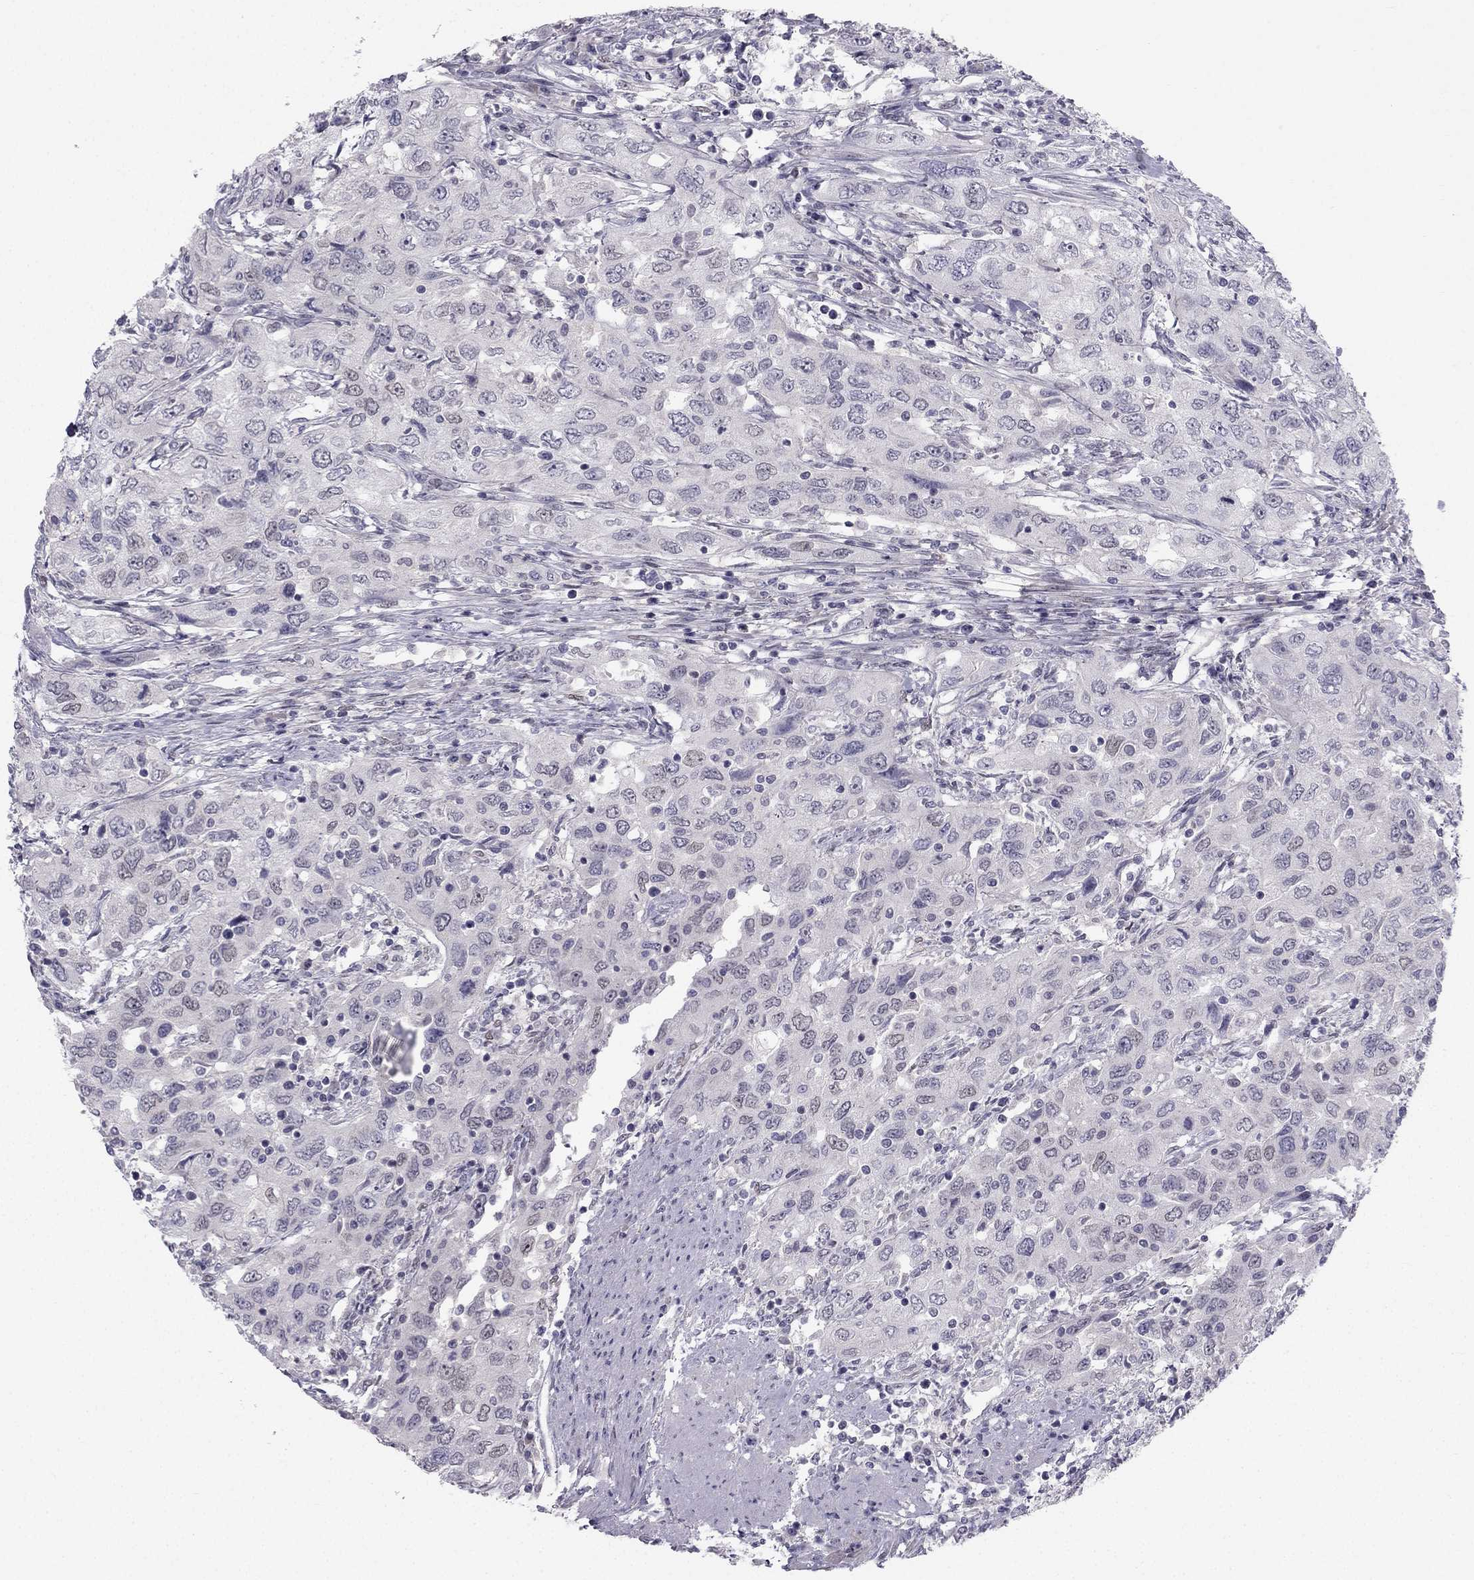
{"staining": {"intensity": "negative", "quantity": "none", "location": "none"}, "tissue": "urothelial cancer", "cell_type": "Tumor cells", "image_type": "cancer", "snomed": [{"axis": "morphology", "description": "Urothelial carcinoma, High grade"}, {"axis": "topography", "description": "Urinary bladder"}], "caption": "Immunohistochemistry of high-grade urothelial carcinoma displays no expression in tumor cells.", "gene": "TRPS1", "patient": {"sex": "male", "age": 76}}